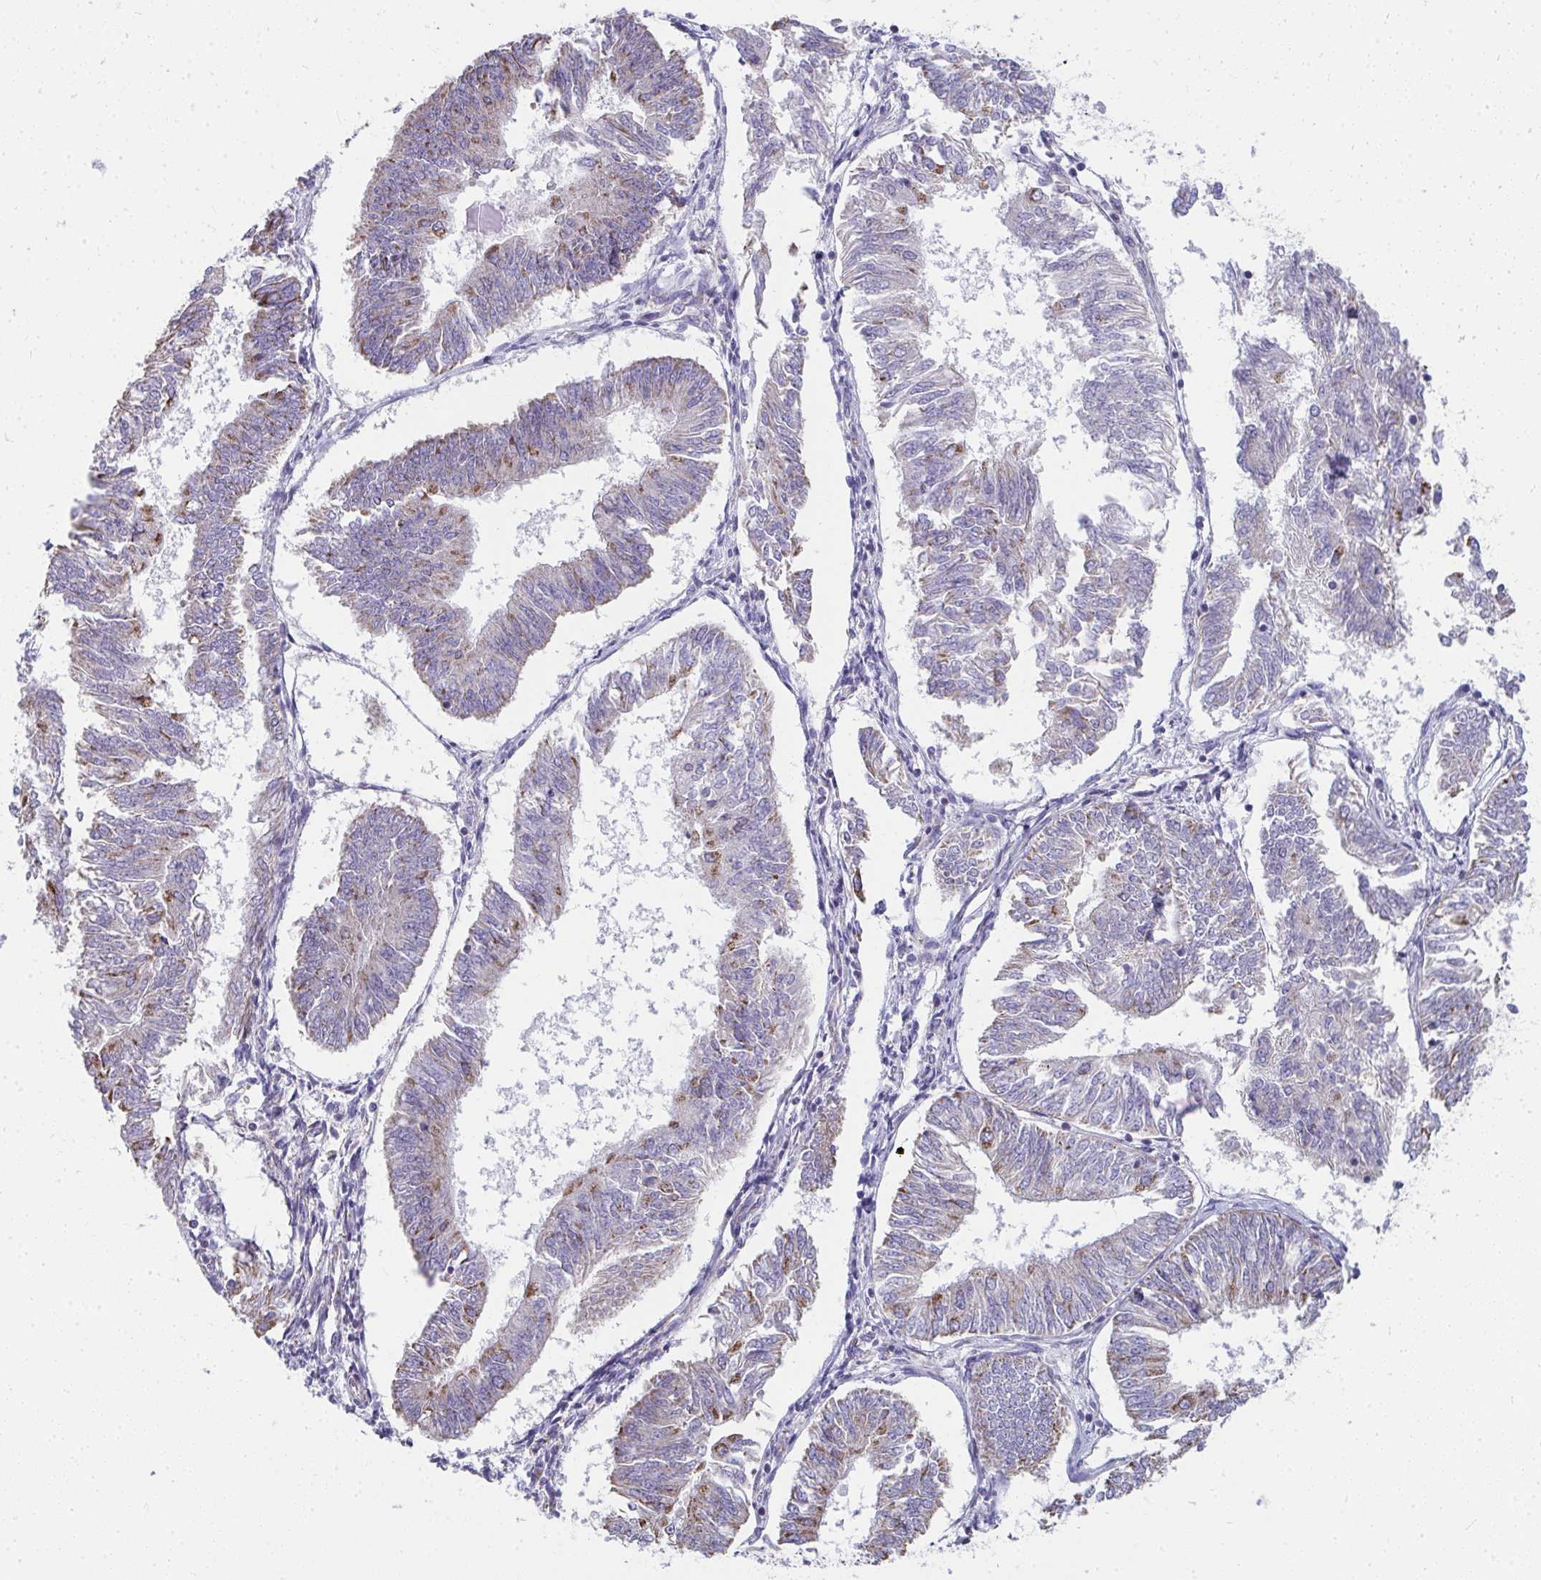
{"staining": {"intensity": "moderate", "quantity": "25%-75%", "location": "cytoplasmic/membranous"}, "tissue": "endometrial cancer", "cell_type": "Tumor cells", "image_type": "cancer", "snomed": [{"axis": "morphology", "description": "Adenocarcinoma, NOS"}, {"axis": "topography", "description": "Endometrium"}], "caption": "The micrograph exhibits immunohistochemical staining of adenocarcinoma (endometrial). There is moderate cytoplasmic/membranous expression is present in about 25%-75% of tumor cells.", "gene": "SLC6A1", "patient": {"sex": "female", "age": 58}}